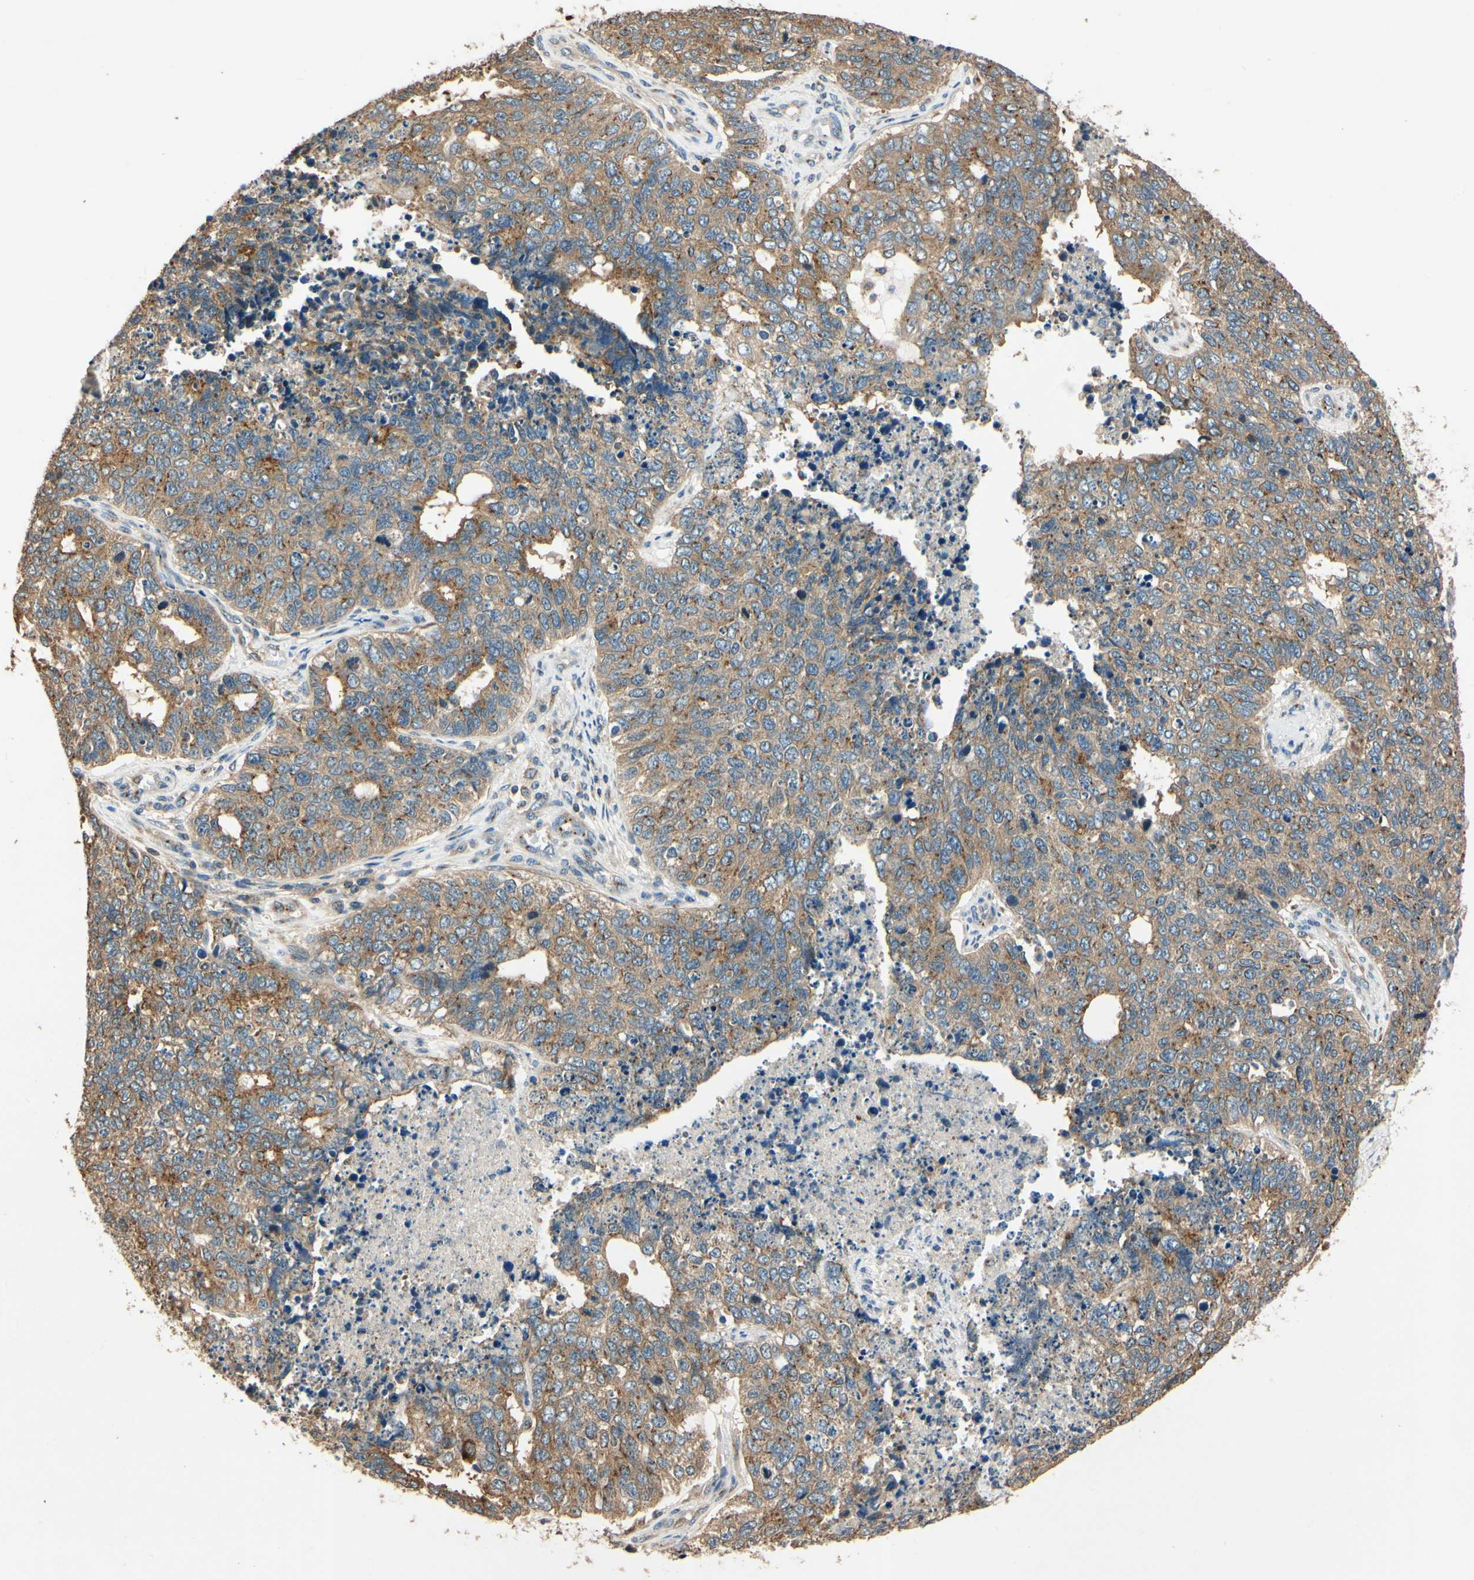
{"staining": {"intensity": "moderate", "quantity": ">75%", "location": "cytoplasmic/membranous"}, "tissue": "cervical cancer", "cell_type": "Tumor cells", "image_type": "cancer", "snomed": [{"axis": "morphology", "description": "Squamous cell carcinoma, NOS"}, {"axis": "topography", "description": "Cervix"}], "caption": "An image of human squamous cell carcinoma (cervical) stained for a protein shows moderate cytoplasmic/membranous brown staining in tumor cells.", "gene": "AKAP9", "patient": {"sex": "female", "age": 63}}